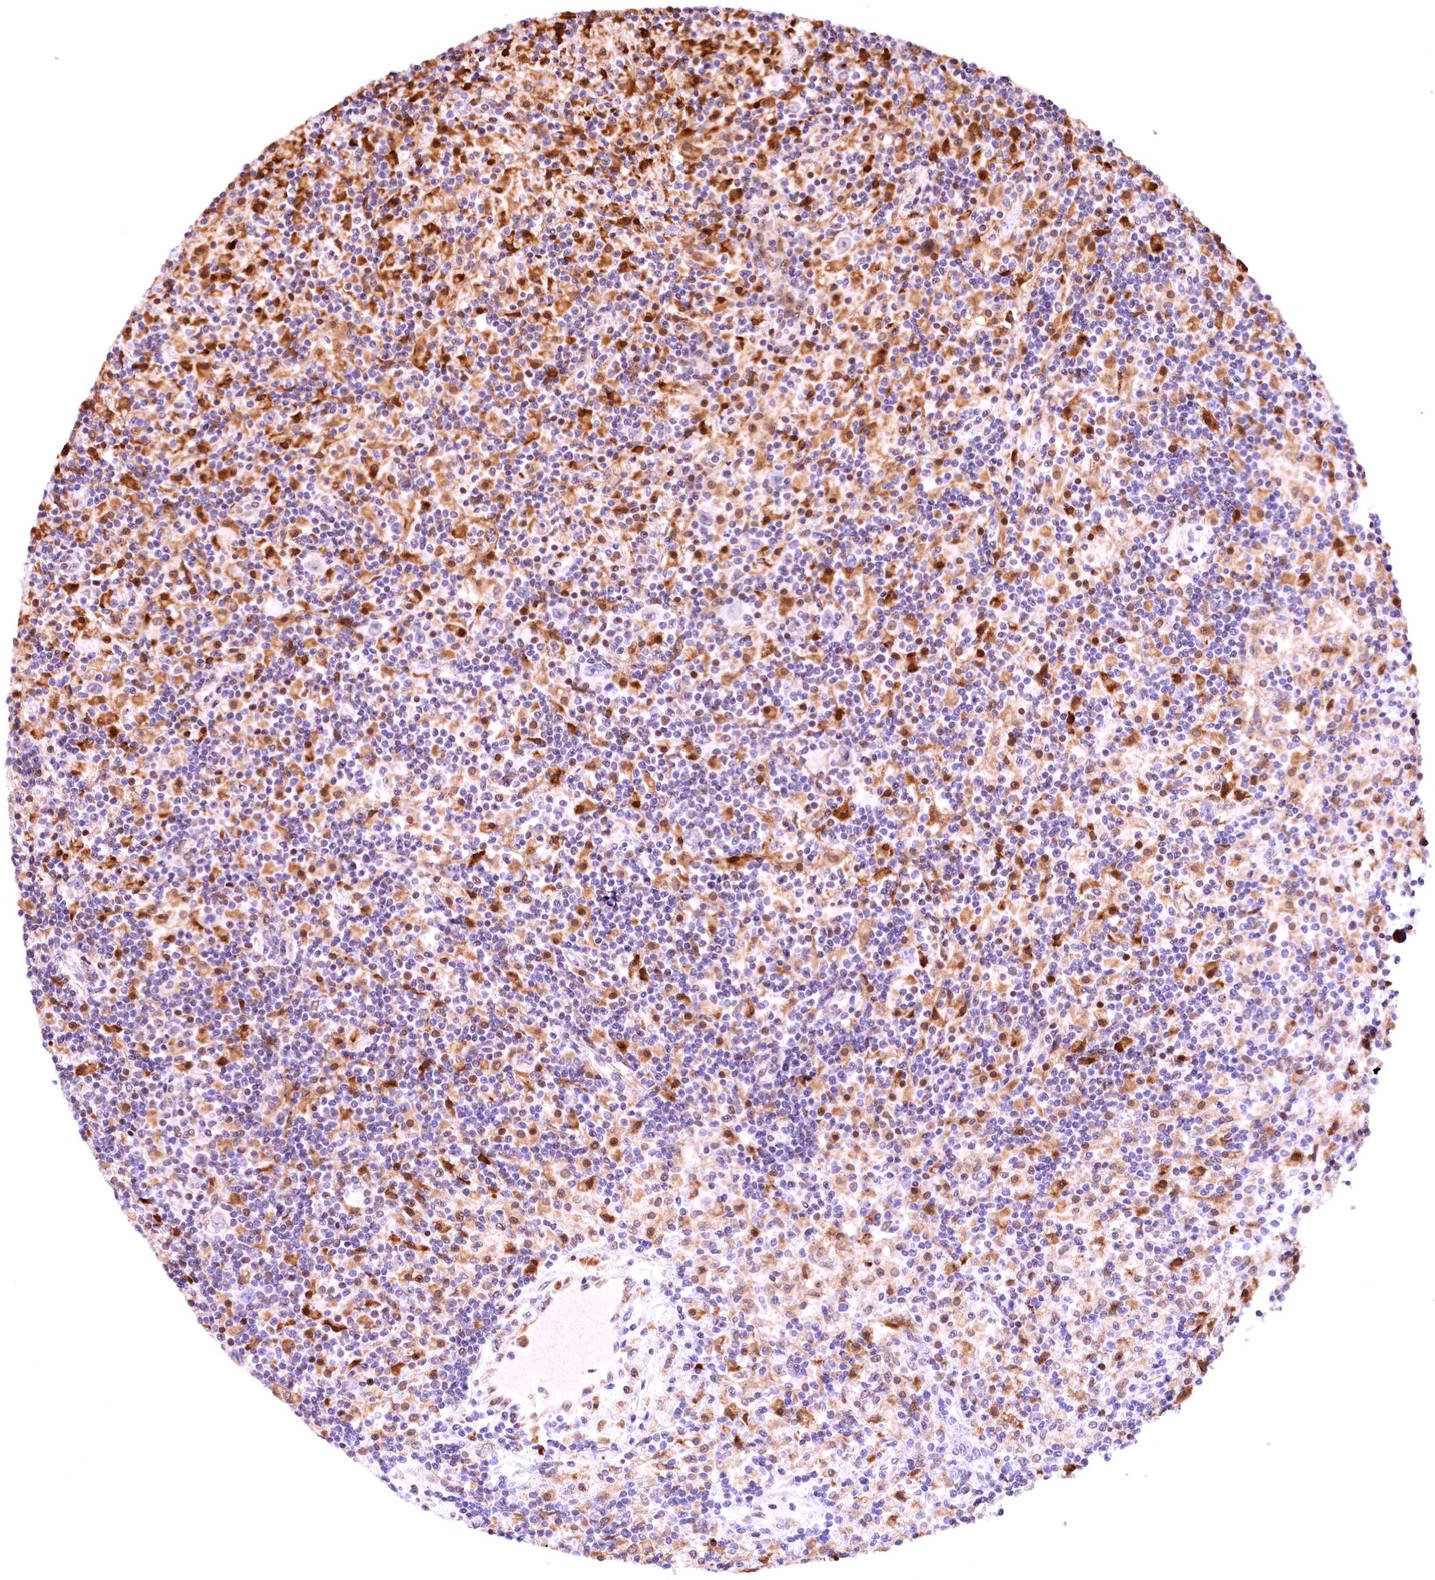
{"staining": {"intensity": "negative", "quantity": "none", "location": "none"}, "tissue": "lymphoma", "cell_type": "Tumor cells", "image_type": "cancer", "snomed": [{"axis": "morphology", "description": "Hodgkin's disease, NOS"}, {"axis": "topography", "description": "Lymph node"}], "caption": "Immunohistochemistry (IHC) histopathology image of neoplastic tissue: Hodgkin's disease stained with DAB (3,3'-diaminobenzidine) reveals no significant protein positivity in tumor cells.", "gene": "FBXO45", "patient": {"sex": "male", "age": 70}}